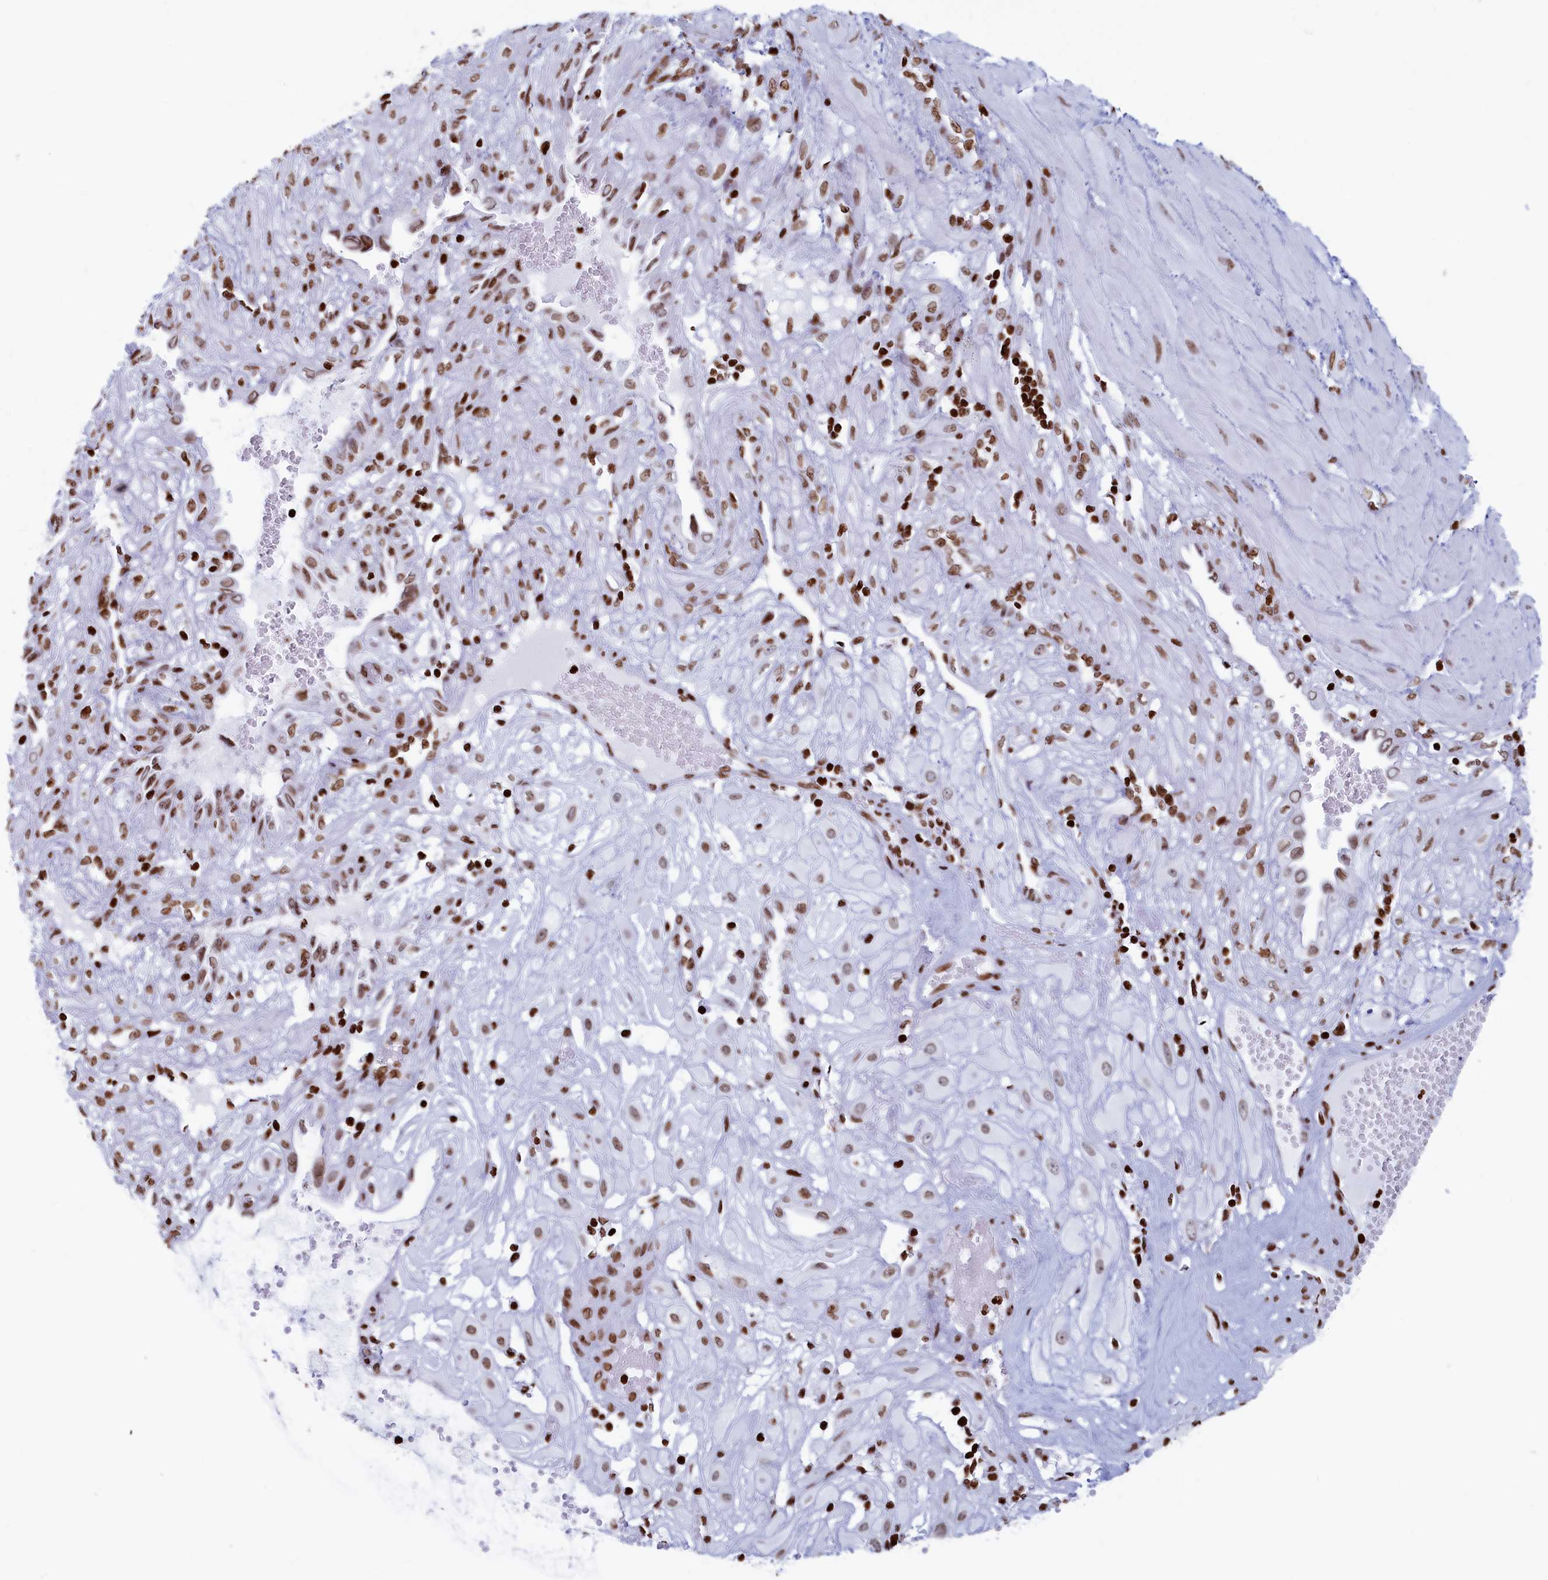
{"staining": {"intensity": "moderate", "quantity": ">75%", "location": "nuclear"}, "tissue": "cervical cancer", "cell_type": "Tumor cells", "image_type": "cancer", "snomed": [{"axis": "morphology", "description": "Squamous cell carcinoma, NOS"}, {"axis": "topography", "description": "Cervix"}], "caption": "This is a photomicrograph of immunohistochemistry (IHC) staining of cervical squamous cell carcinoma, which shows moderate positivity in the nuclear of tumor cells.", "gene": "APOBEC3A", "patient": {"sex": "female", "age": 36}}